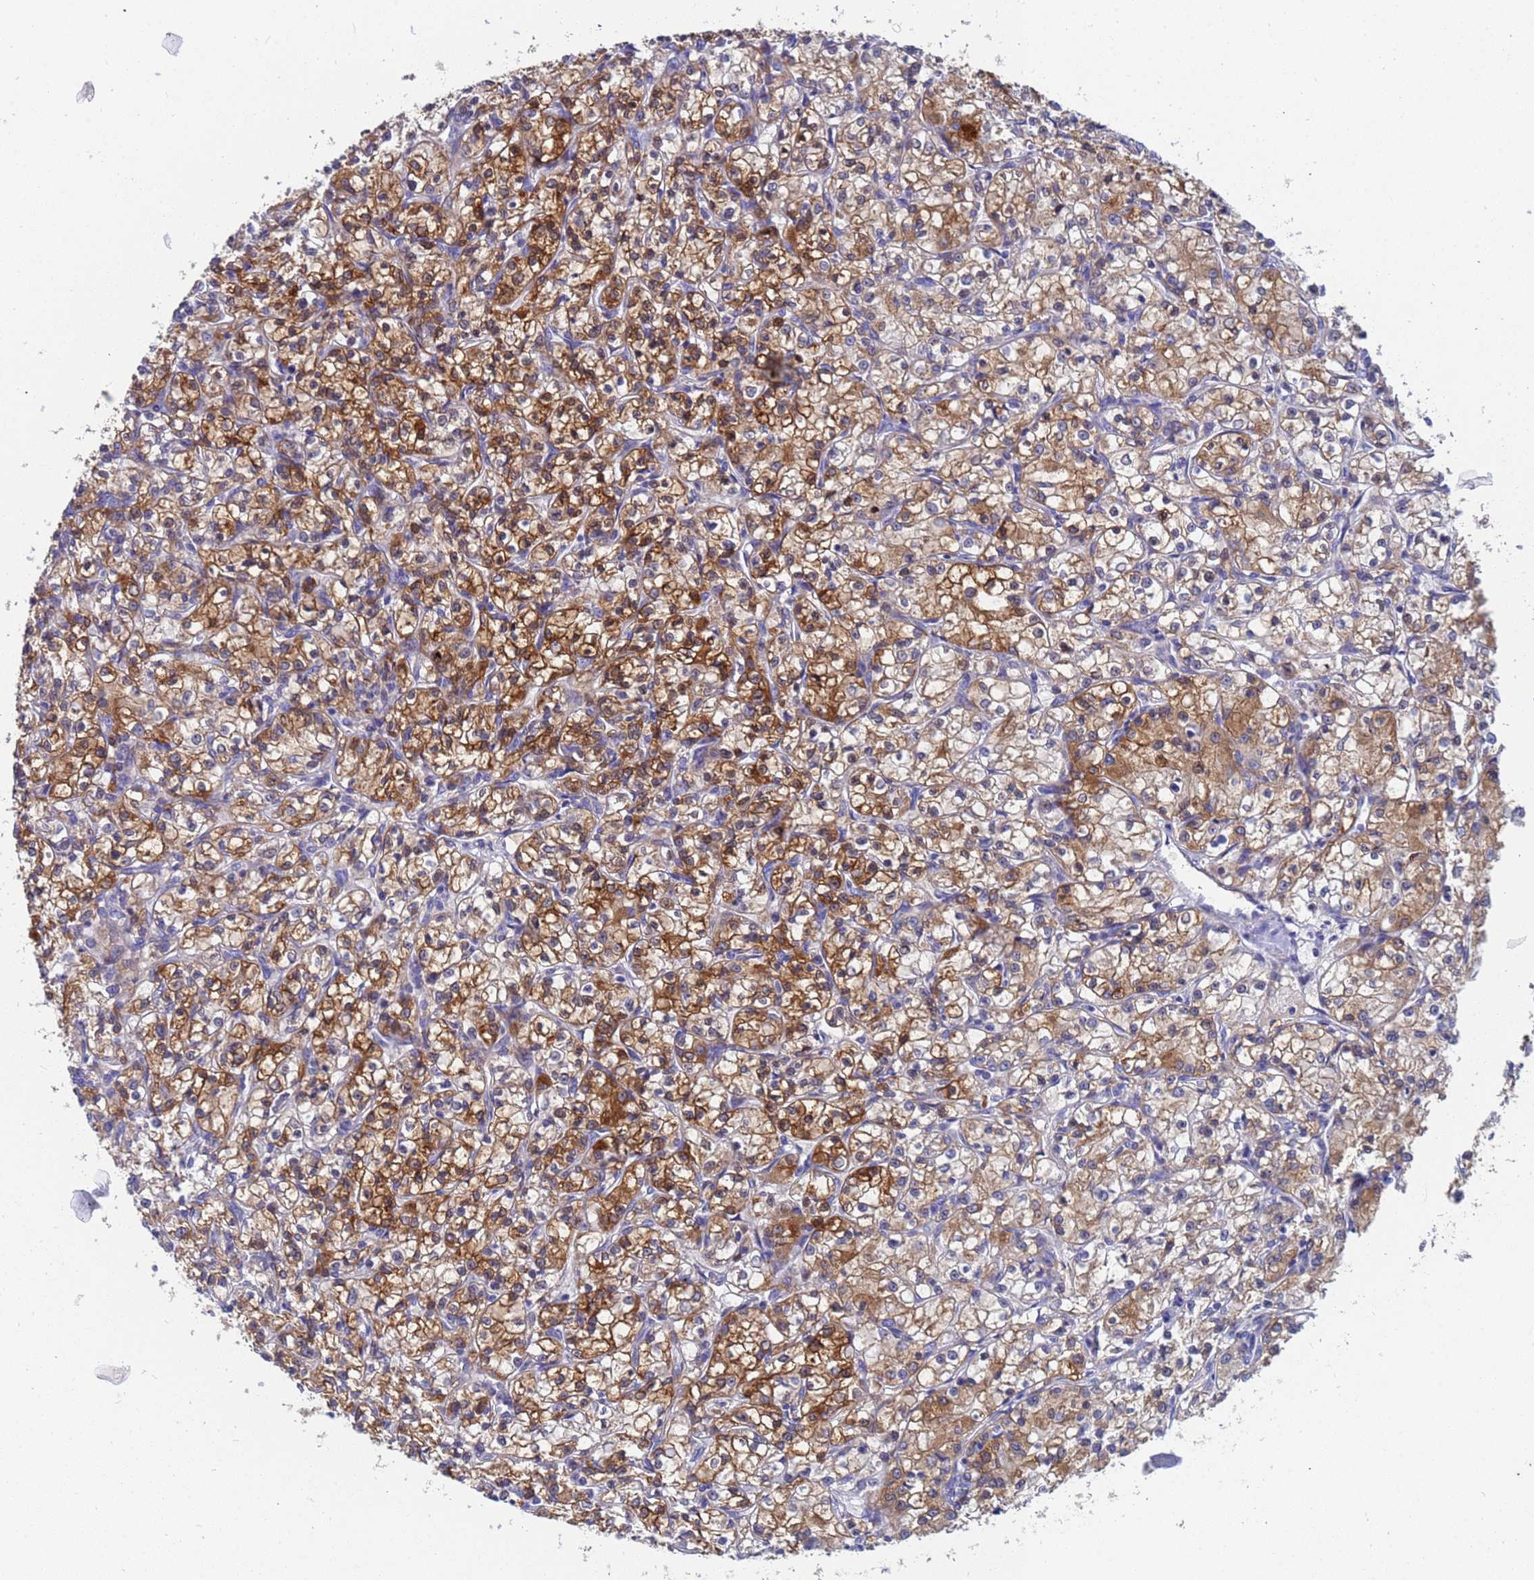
{"staining": {"intensity": "strong", "quantity": ">75%", "location": "cytoplasmic/membranous"}, "tissue": "renal cancer", "cell_type": "Tumor cells", "image_type": "cancer", "snomed": [{"axis": "morphology", "description": "Adenocarcinoma, NOS"}, {"axis": "topography", "description": "Kidney"}], "caption": "A brown stain labels strong cytoplasmic/membranous expression of a protein in adenocarcinoma (renal) tumor cells.", "gene": "TTLL11", "patient": {"sex": "female", "age": 59}}